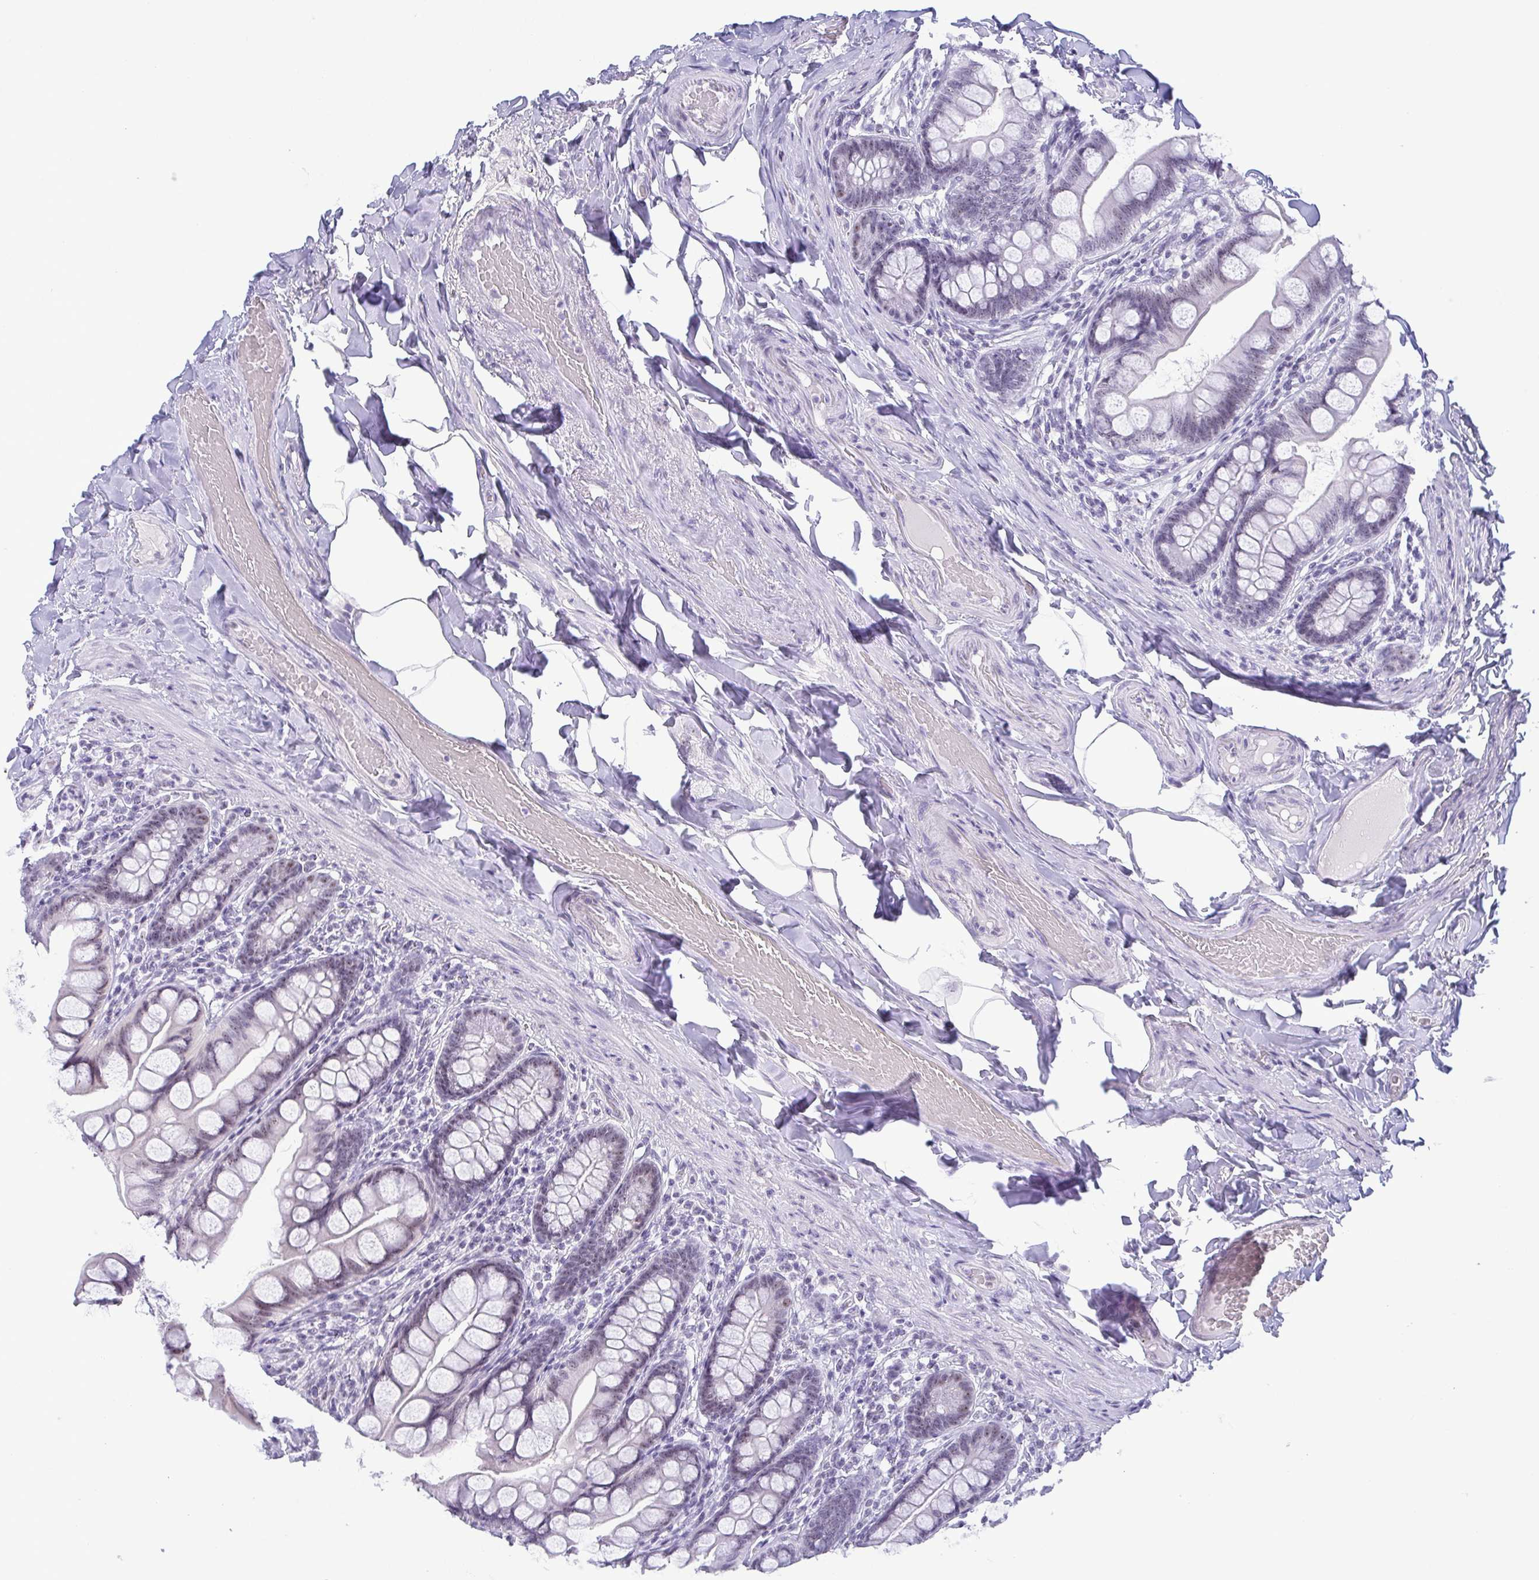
{"staining": {"intensity": "negative", "quantity": "none", "location": "none"}, "tissue": "small intestine", "cell_type": "Glandular cells", "image_type": "normal", "snomed": [{"axis": "morphology", "description": "Normal tissue, NOS"}, {"axis": "topography", "description": "Small intestine"}], "caption": "The immunohistochemistry image has no significant positivity in glandular cells of small intestine. The staining was performed using DAB (3,3'-diaminobenzidine) to visualize the protein expression in brown, while the nuclei were stained in blue with hematoxylin (Magnification: 20x).", "gene": "BZW1", "patient": {"sex": "male", "age": 70}}